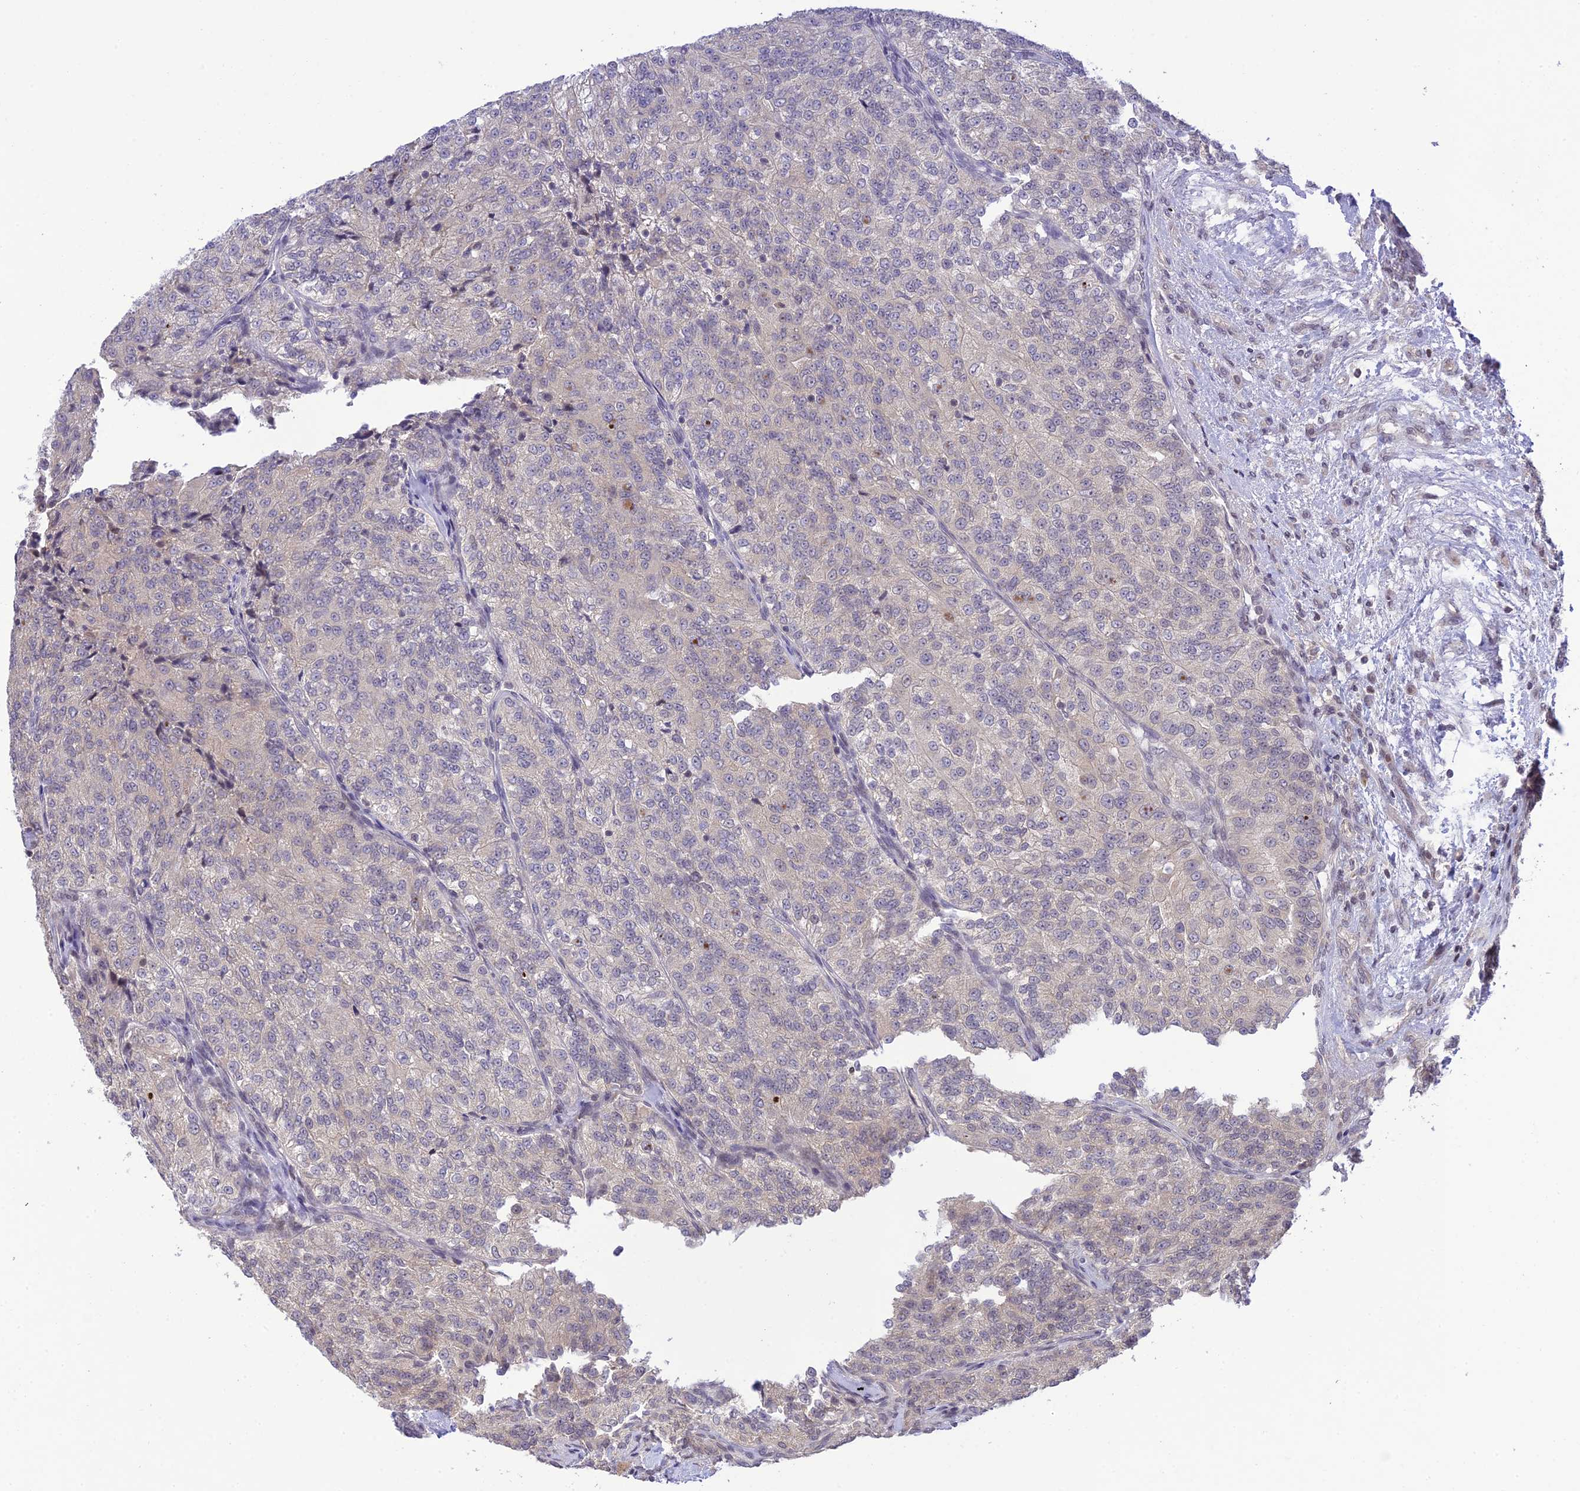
{"staining": {"intensity": "weak", "quantity": "<25%", "location": "cytoplasmic/membranous"}, "tissue": "renal cancer", "cell_type": "Tumor cells", "image_type": "cancer", "snomed": [{"axis": "morphology", "description": "Adenocarcinoma, NOS"}, {"axis": "topography", "description": "Kidney"}], "caption": "Micrograph shows no significant protein staining in tumor cells of renal adenocarcinoma.", "gene": "TEKT1", "patient": {"sex": "female", "age": 63}}